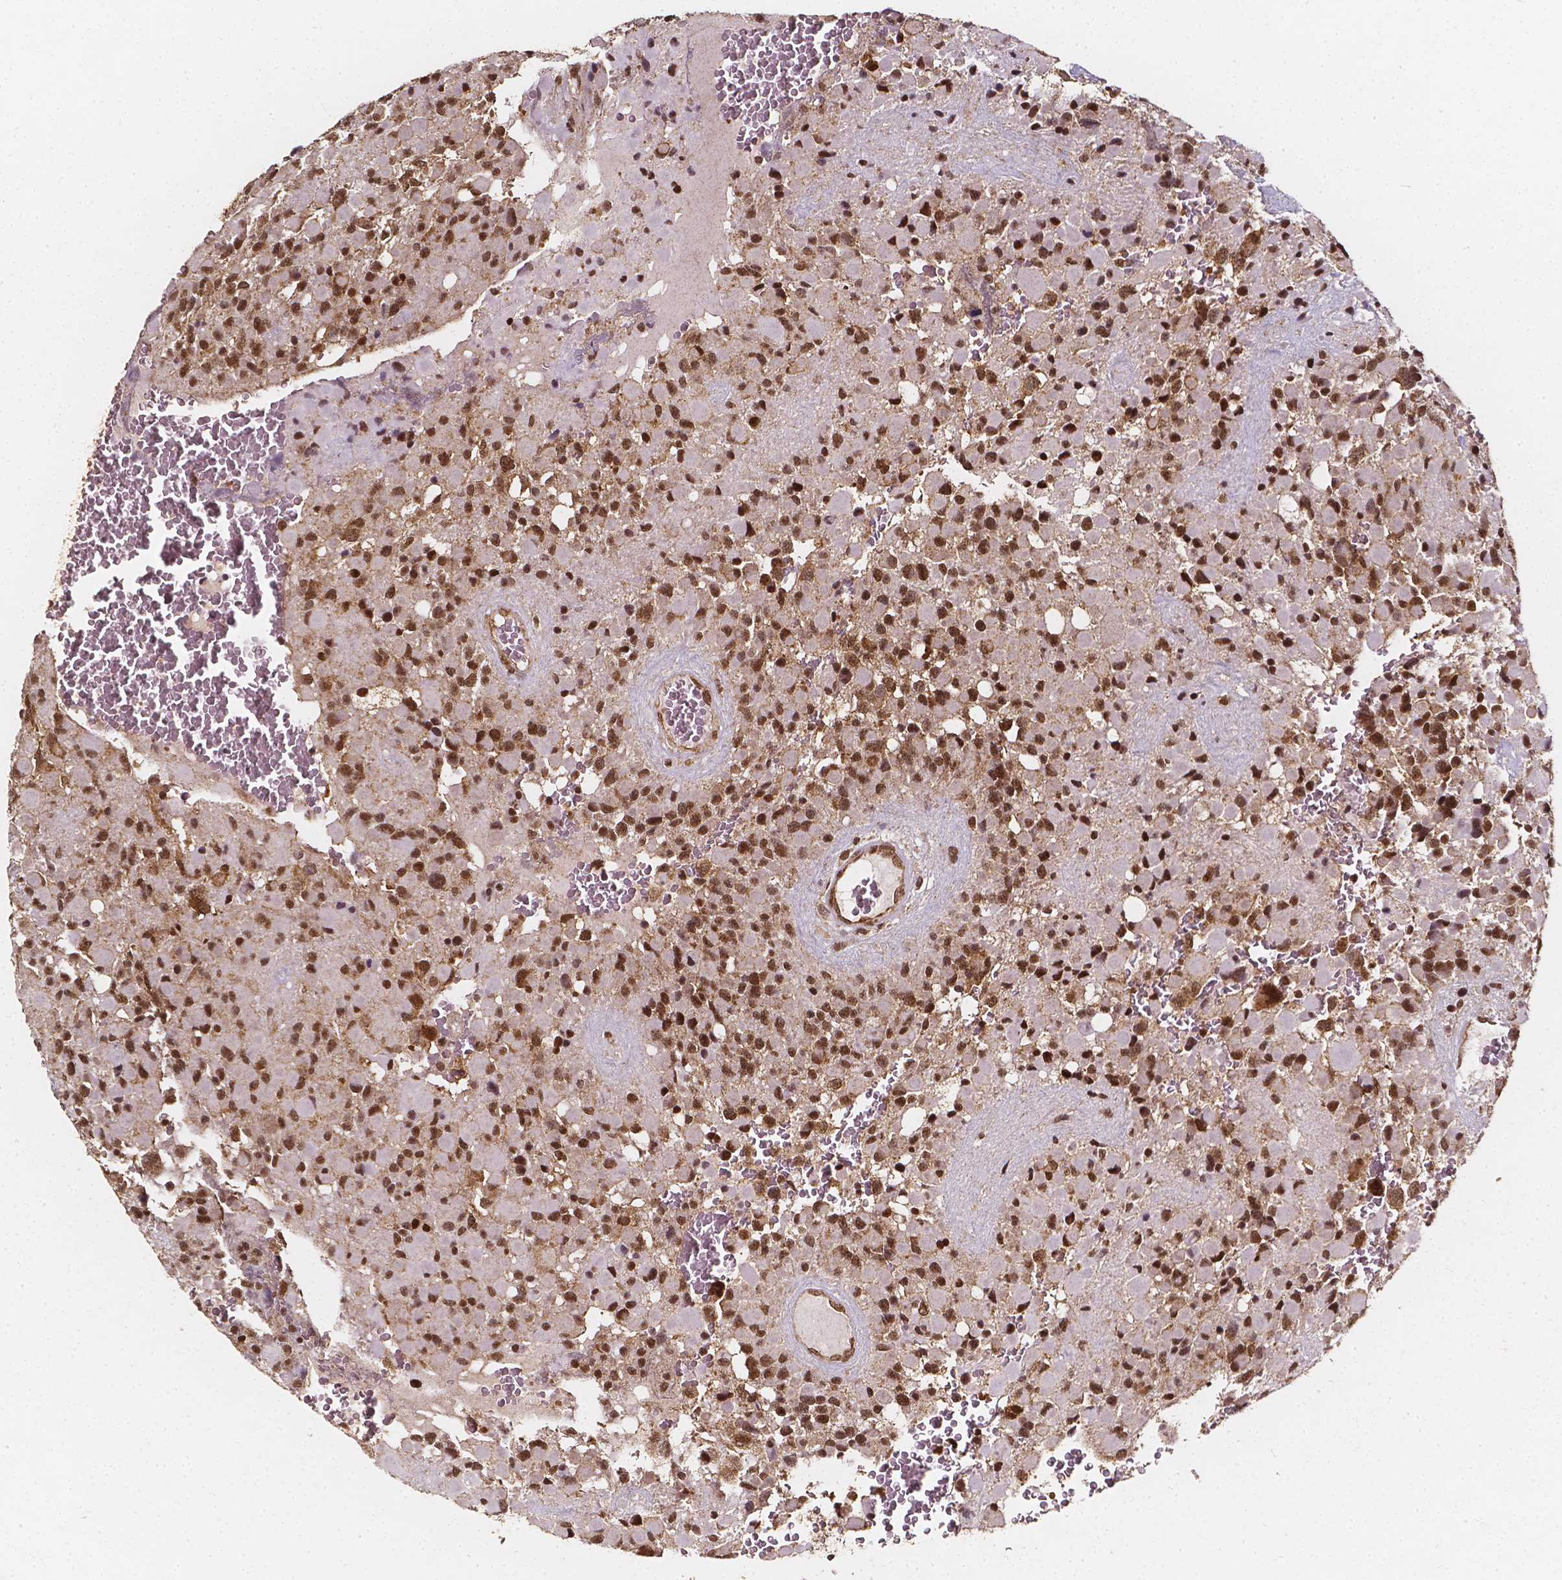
{"staining": {"intensity": "moderate", "quantity": ">75%", "location": "nuclear"}, "tissue": "glioma", "cell_type": "Tumor cells", "image_type": "cancer", "snomed": [{"axis": "morphology", "description": "Glioma, malignant, High grade"}, {"axis": "topography", "description": "Brain"}], "caption": "This histopathology image reveals immunohistochemistry staining of human glioma, with medium moderate nuclear expression in about >75% of tumor cells.", "gene": "SMN1", "patient": {"sex": "female", "age": 40}}